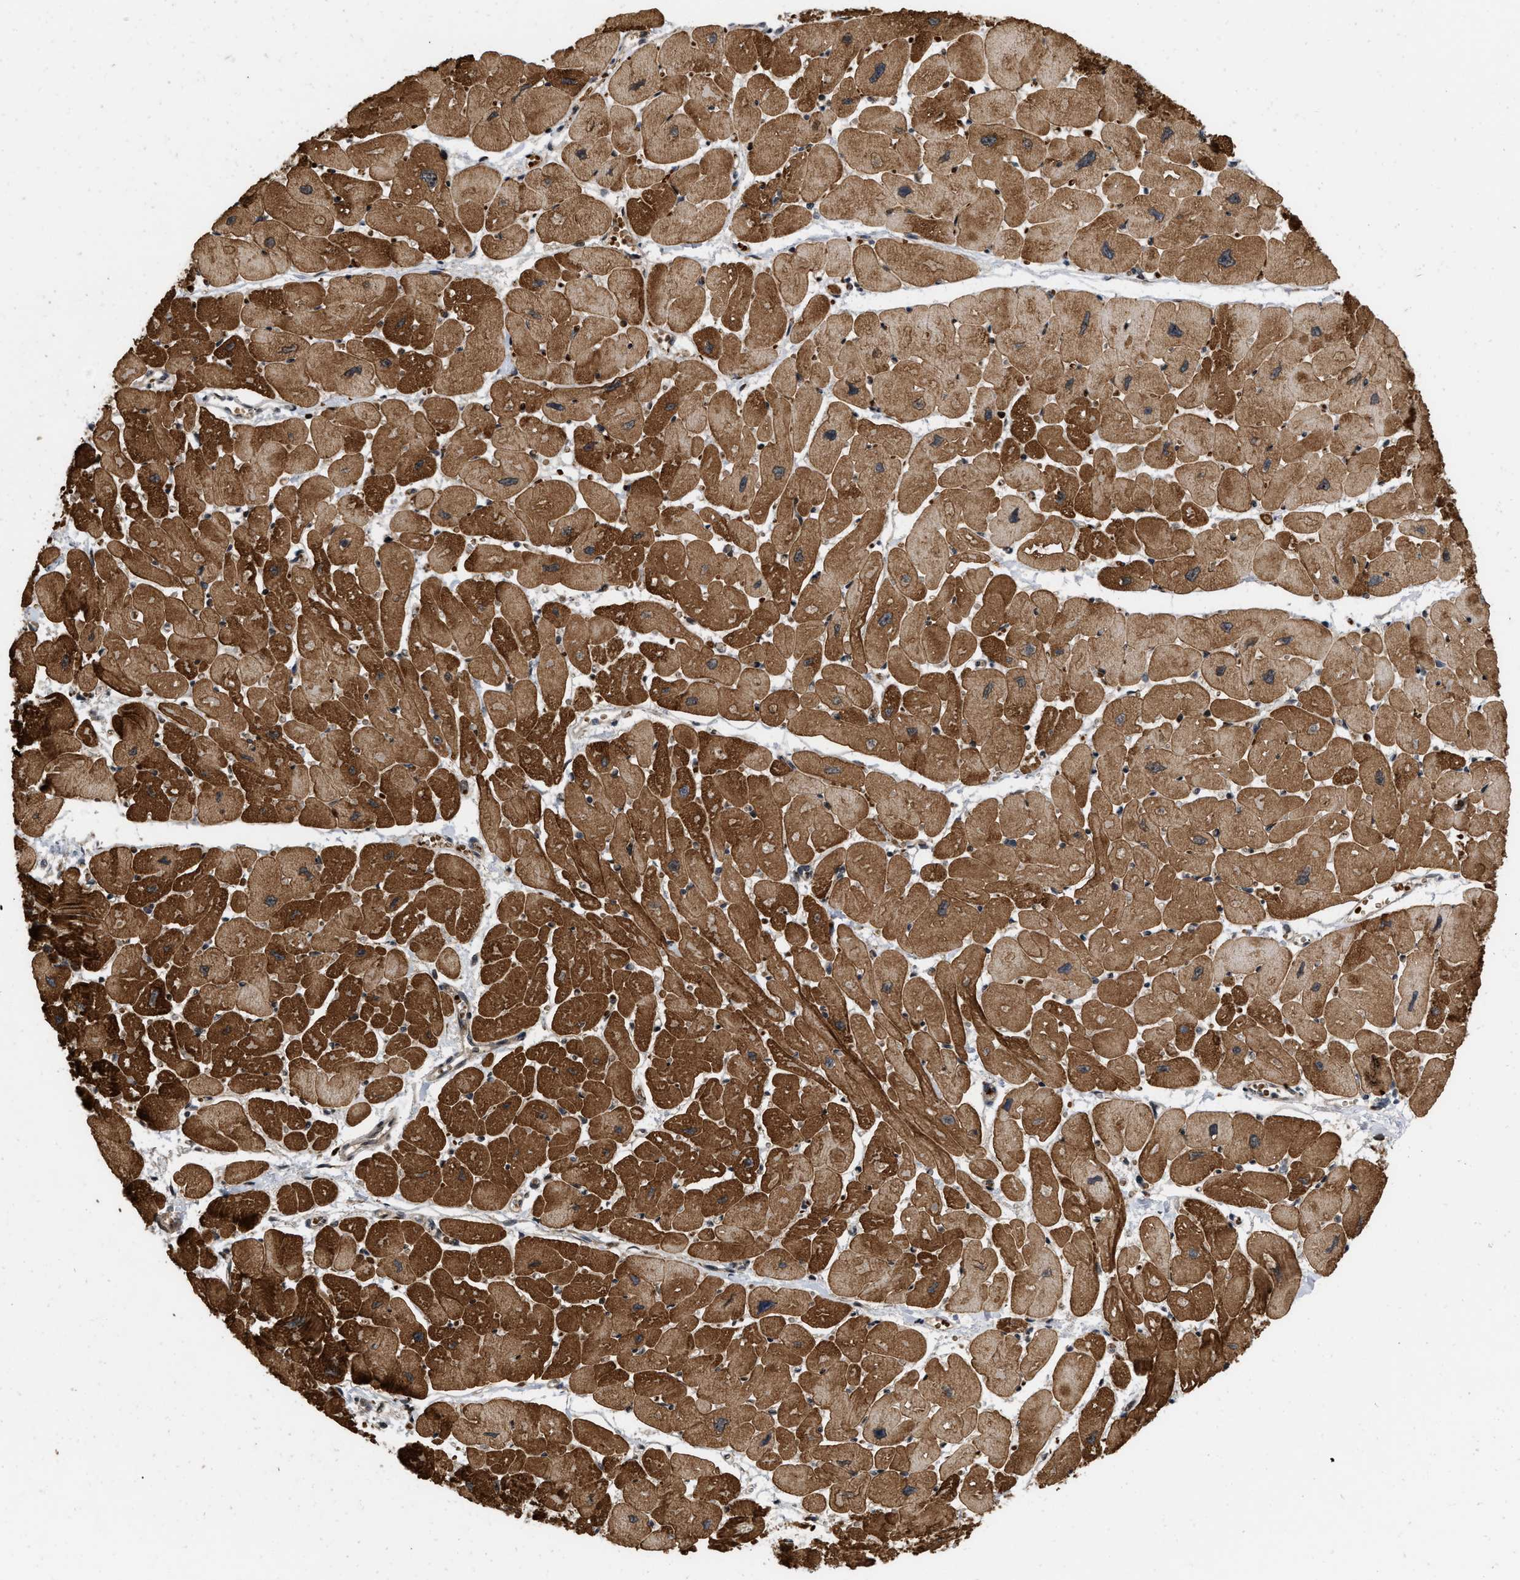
{"staining": {"intensity": "strong", "quantity": ">75%", "location": "cytoplasmic/membranous"}, "tissue": "heart muscle", "cell_type": "Cardiomyocytes", "image_type": "normal", "snomed": [{"axis": "morphology", "description": "Normal tissue, NOS"}, {"axis": "topography", "description": "Heart"}], "caption": "The image reveals staining of unremarkable heart muscle, revealing strong cytoplasmic/membranous protein expression (brown color) within cardiomyocytes. The staining was performed using DAB, with brown indicating positive protein expression. Nuclei are stained blue with hematoxylin.", "gene": "ANKRD11", "patient": {"sex": "female", "age": 54}}